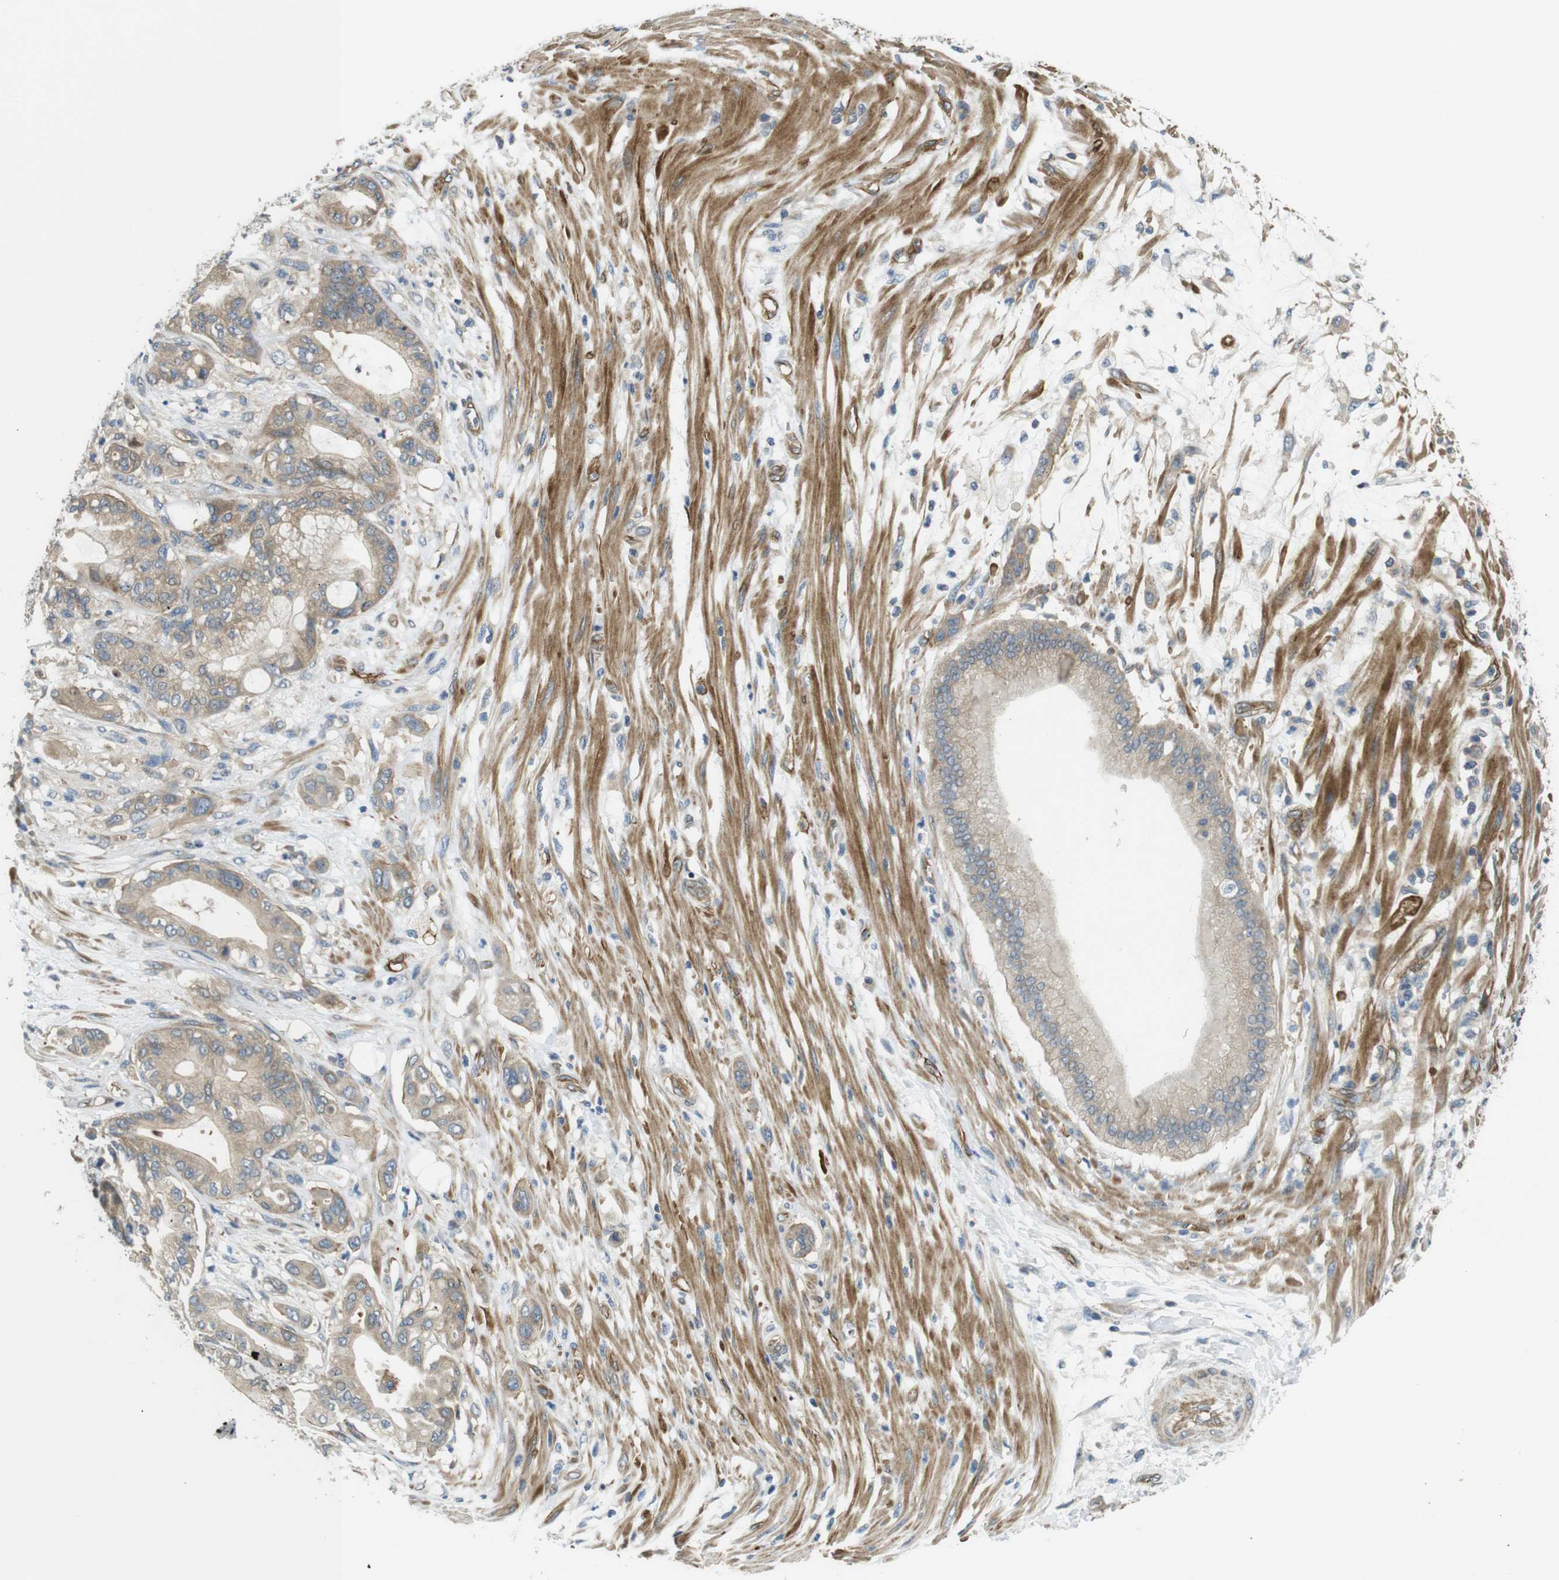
{"staining": {"intensity": "weak", "quantity": "25%-75%", "location": "cytoplasmic/membranous"}, "tissue": "pancreatic cancer", "cell_type": "Tumor cells", "image_type": "cancer", "snomed": [{"axis": "morphology", "description": "Adenocarcinoma, NOS"}, {"axis": "morphology", "description": "Adenocarcinoma, metastatic, NOS"}, {"axis": "topography", "description": "Lymph node"}, {"axis": "topography", "description": "Pancreas"}, {"axis": "topography", "description": "Duodenum"}], "caption": "A photomicrograph of metastatic adenocarcinoma (pancreatic) stained for a protein reveals weak cytoplasmic/membranous brown staining in tumor cells.", "gene": "TSC1", "patient": {"sex": "female", "age": 64}}